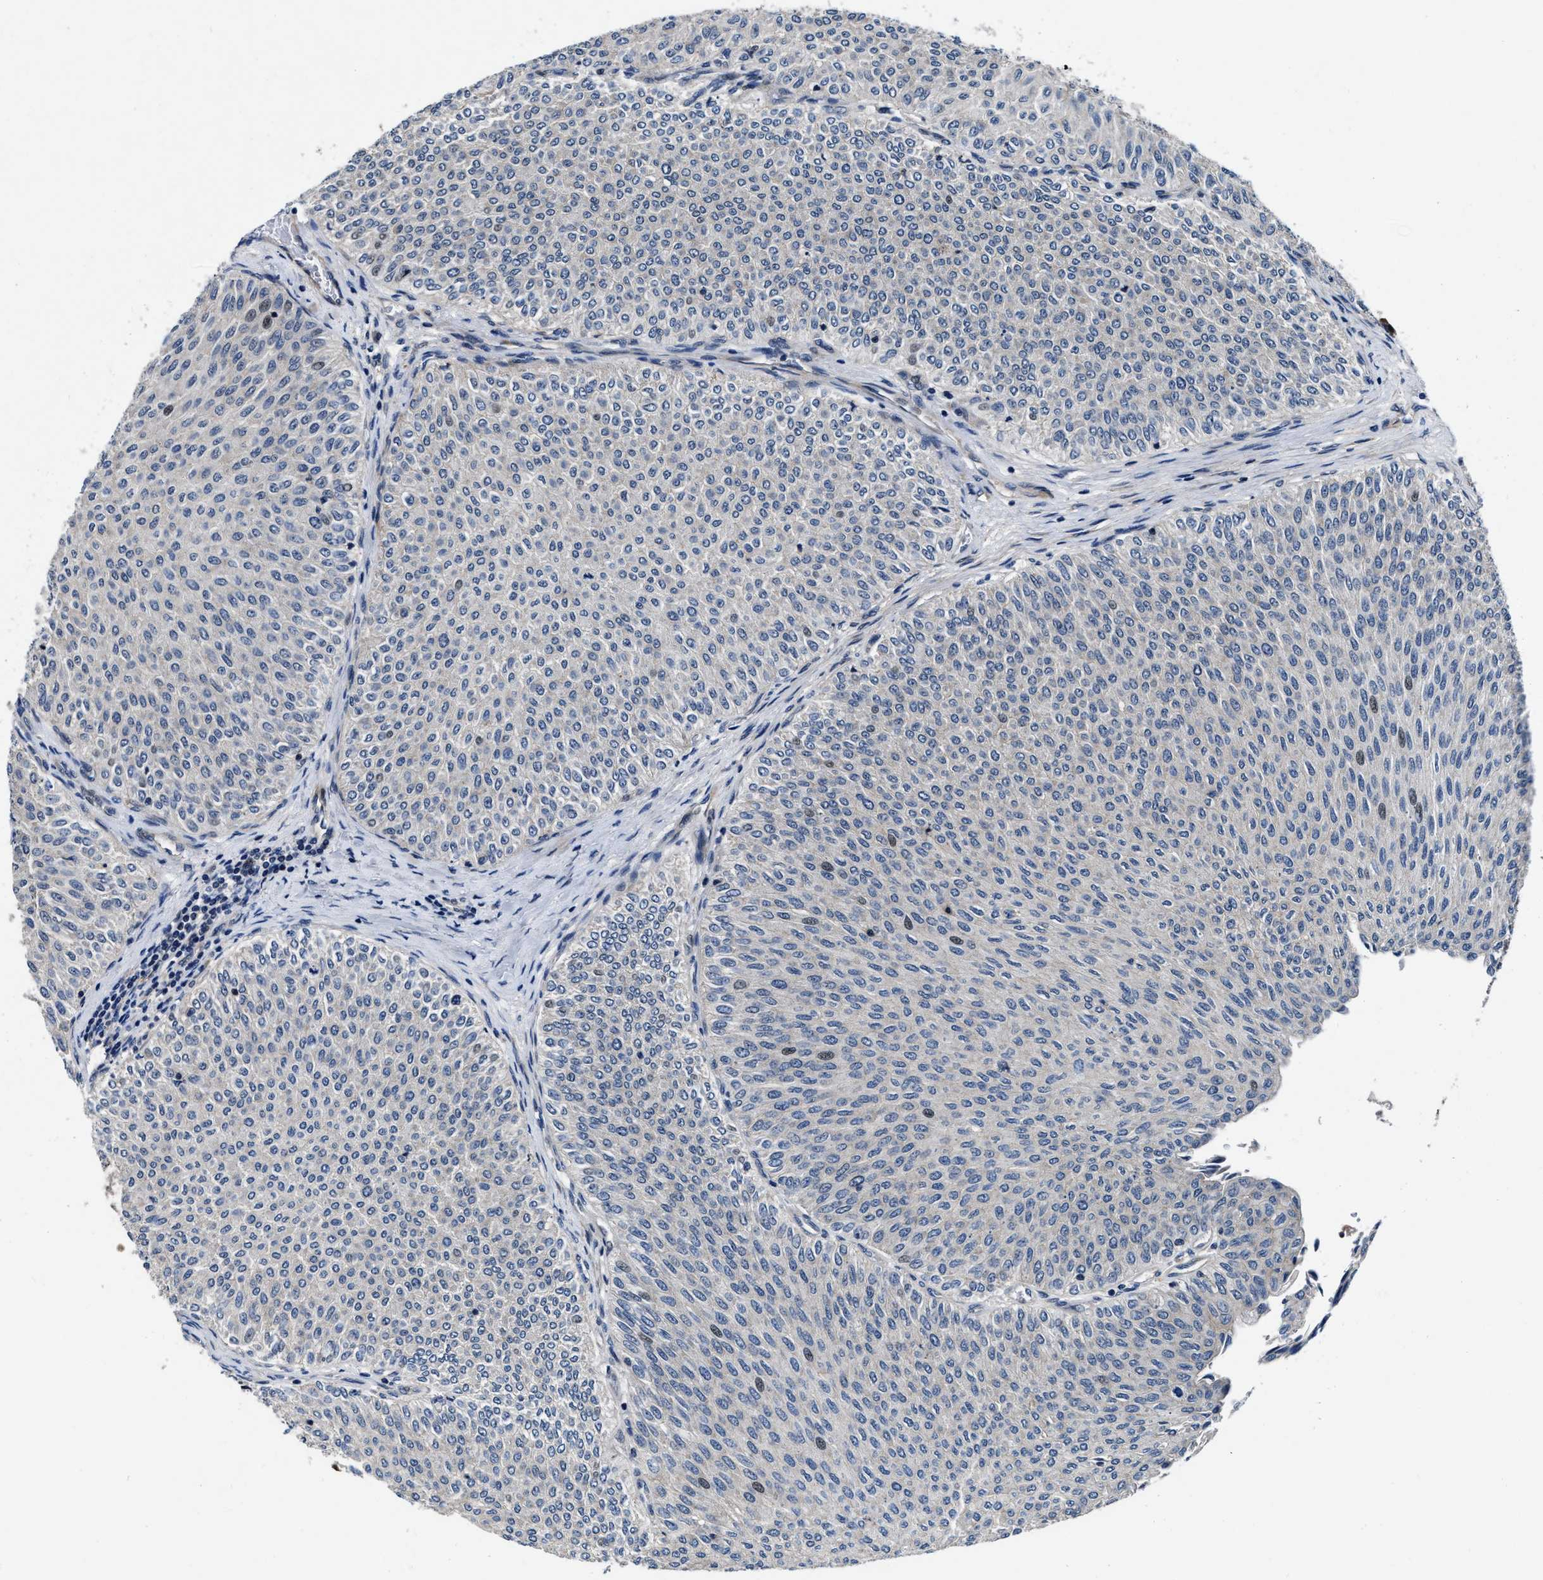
{"staining": {"intensity": "weak", "quantity": "<25%", "location": "nuclear"}, "tissue": "urothelial cancer", "cell_type": "Tumor cells", "image_type": "cancer", "snomed": [{"axis": "morphology", "description": "Urothelial carcinoma, Low grade"}, {"axis": "topography", "description": "Urinary bladder"}], "caption": "A high-resolution photomicrograph shows IHC staining of urothelial cancer, which displays no significant expression in tumor cells.", "gene": "C2orf66", "patient": {"sex": "male", "age": 78}}